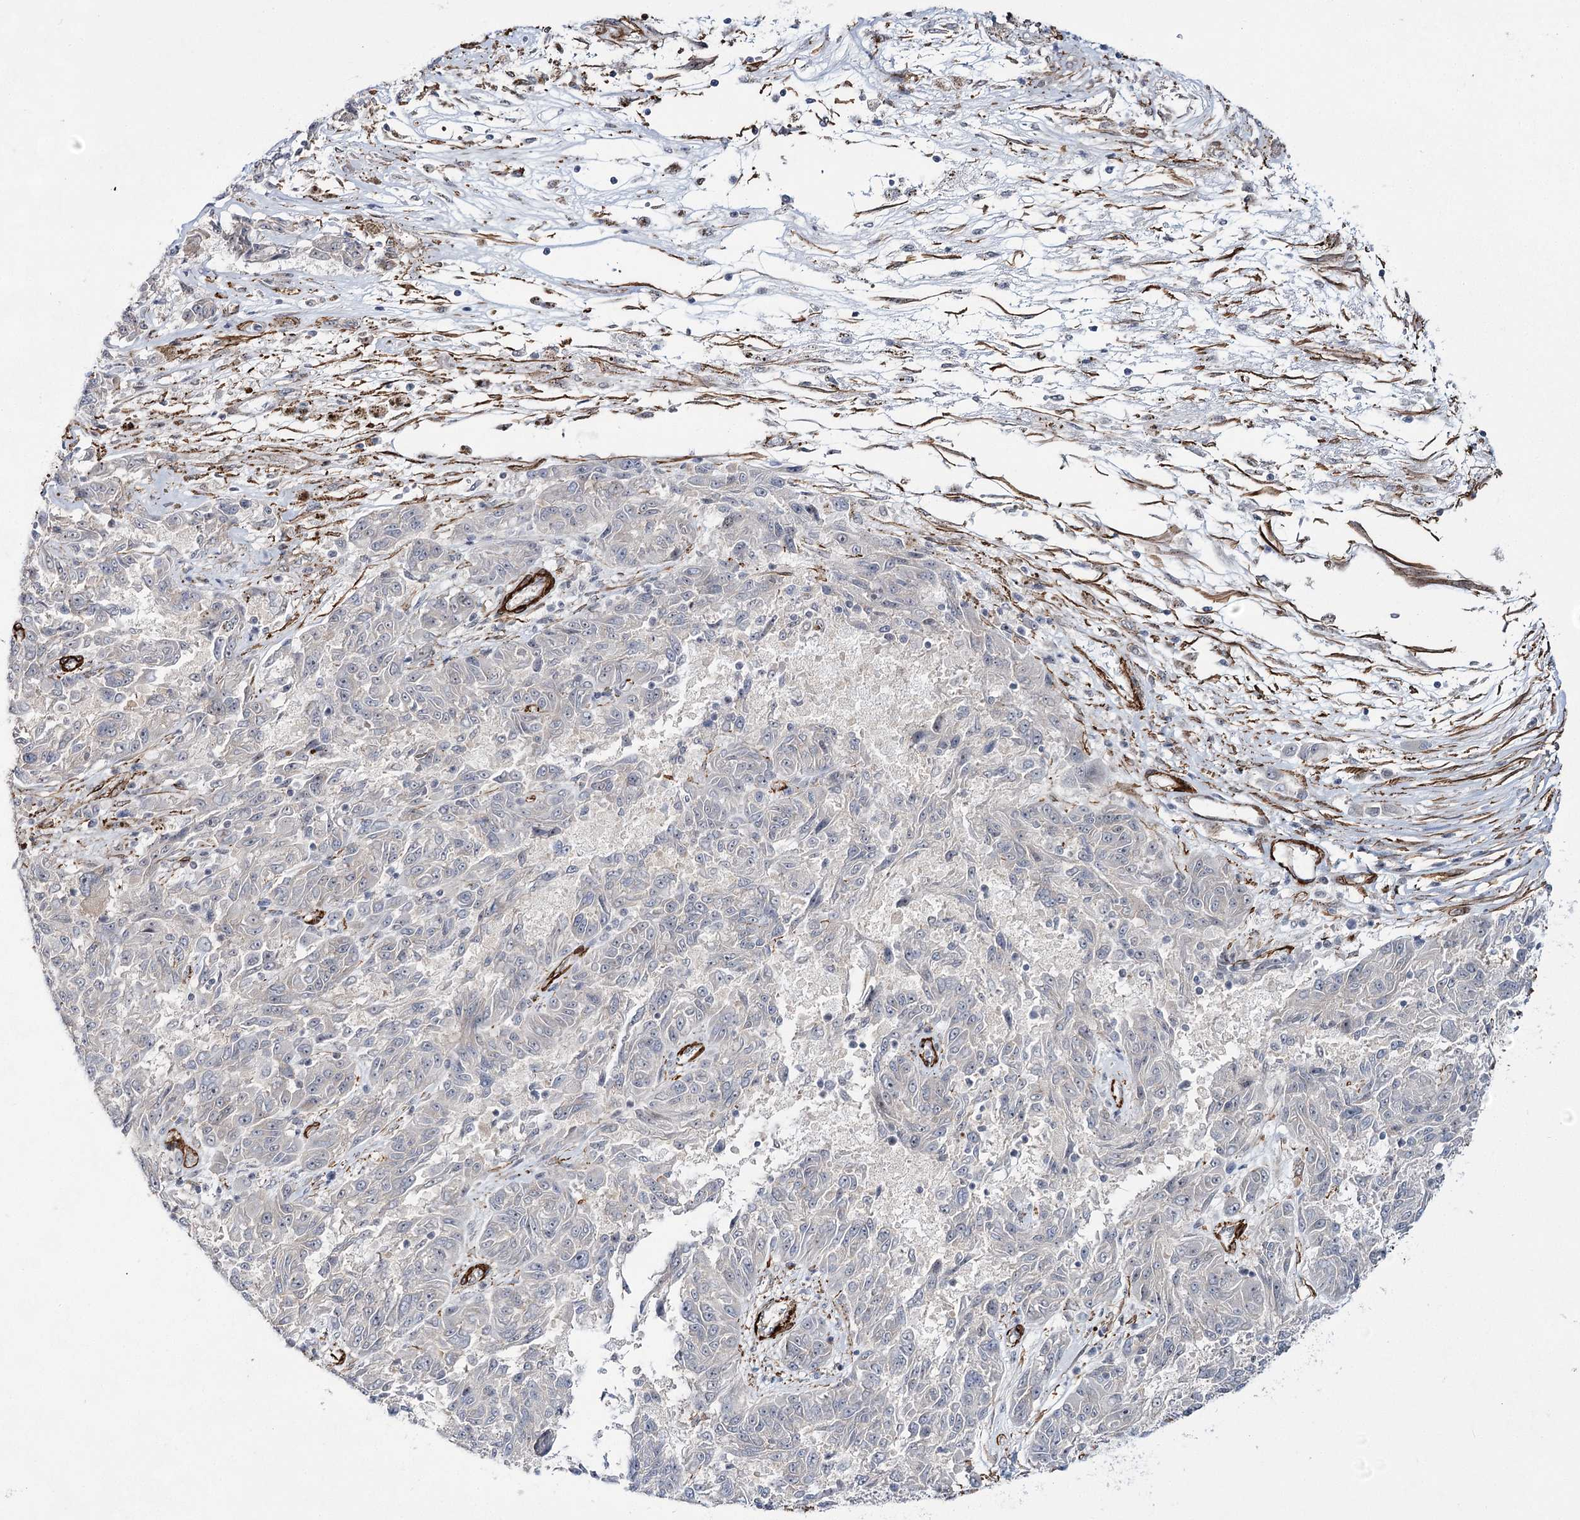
{"staining": {"intensity": "weak", "quantity": "<25%", "location": "cytoplasmic/membranous"}, "tissue": "melanoma", "cell_type": "Tumor cells", "image_type": "cancer", "snomed": [{"axis": "morphology", "description": "Malignant melanoma, NOS"}, {"axis": "topography", "description": "Skin"}], "caption": "Immunohistochemistry photomicrograph of neoplastic tissue: malignant melanoma stained with DAB (3,3'-diaminobenzidine) exhibits no significant protein positivity in tumor cells. (Stains: DAB immunohistochemistry with hematoxylin counter stain, Microscopy: brightfield microscopy at high magnification).", "gene": "CWF19L1", "patient": {"sex": "male", "age": 53}}